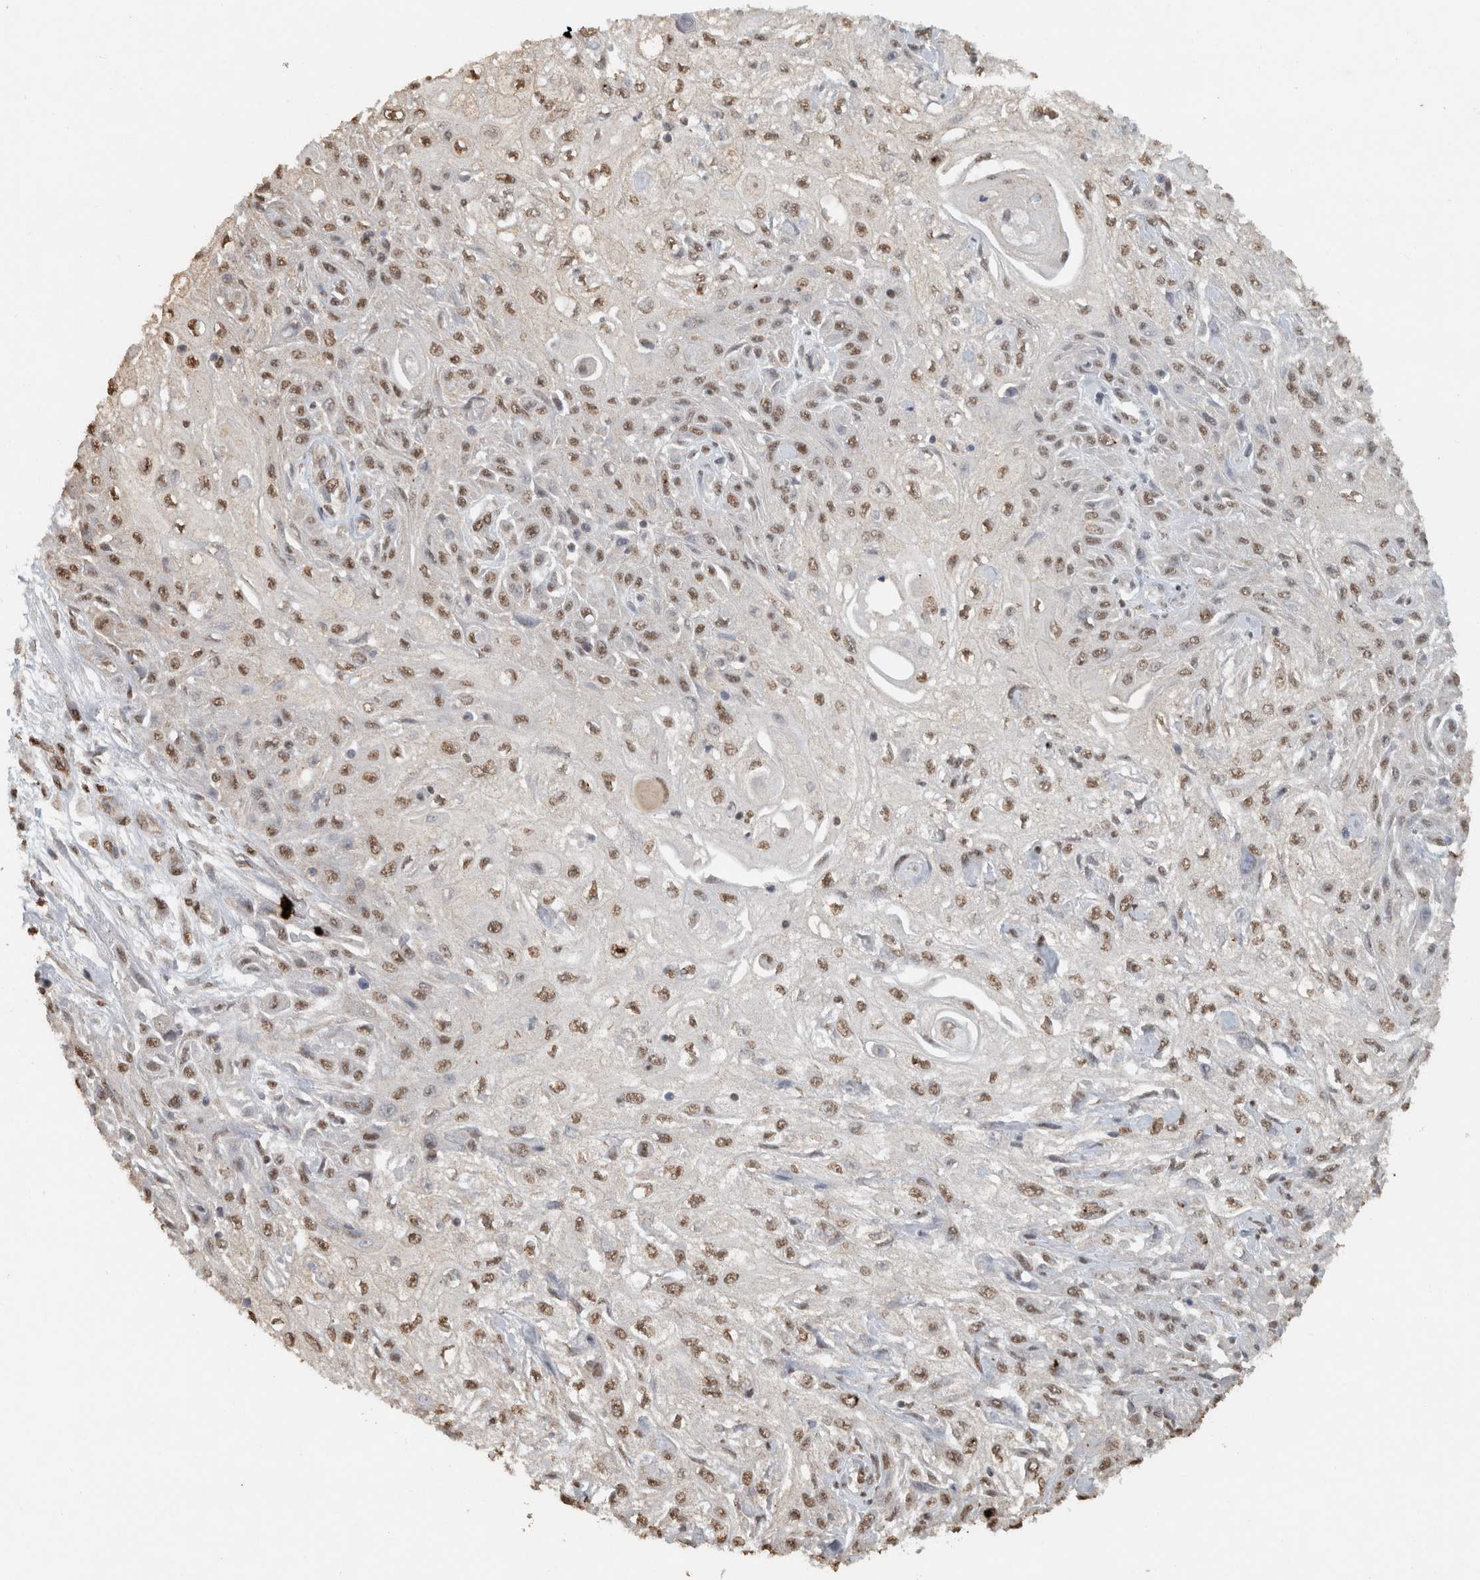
{"staining": {"intensity": "moderate", "quantity": ">75%", "location": "nuclear"}, "tissue": "skin cancer", "cell_type": "Tumor cells", "image_type": "cancer", "snomed": [{"axis": "morphology", "description": "Squamous cell carcinoma, NOS"}, {"axis": "morphology", "description": "Squamous cell carcinoma, metastatic, NOS"}, {"axis": "topography", "description": "Skin"}, {"axis": "topography", "description": "Lymph node"}], "caption": "This micrograph reveals IHC staining of human metastatic squamous cell carcinoma (skin), with medium moderate nuclear expression in approximately >75% of tumor cells.", "gene": "HAND2", "patient": {"sex": "male", "age": 75}}